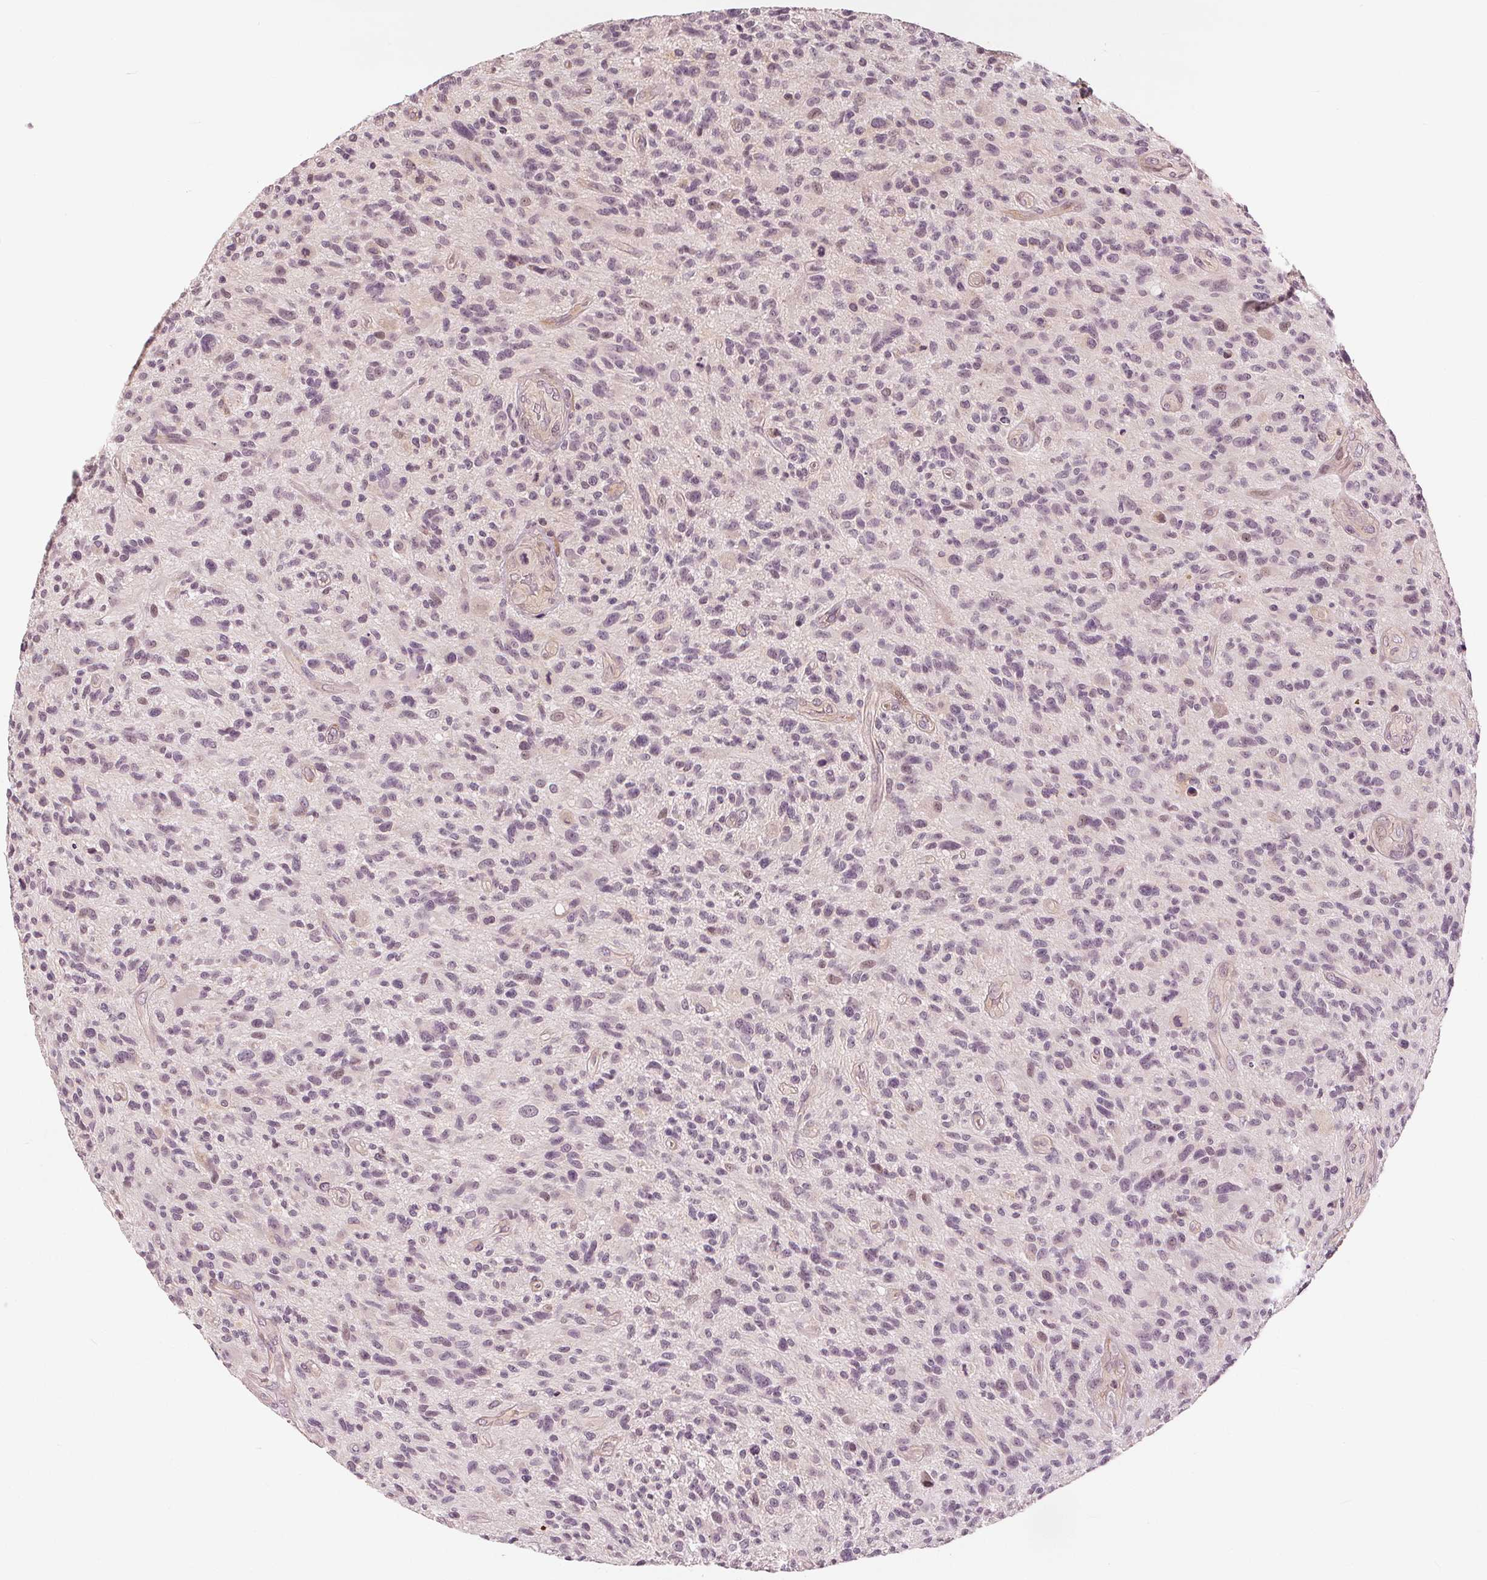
{"staining": {"intensity": "negative", "quantity": "none", "location": "none"}, "tissue": "glioma", "cell_type": "Tumor cells", "image_type": "cancer", "snomed": [{"axis": "morphology", "description": "Glioma, malignant, High grade"}, {"axis": "topography", "description": "Brain"}], "caption": "DAB immunohistochemical staining of malignant glioma (high-grade) displays no significant expression in tumor cells.", "gene": "SLC34A1", "patient": {"sex": "male", "age": 47}}